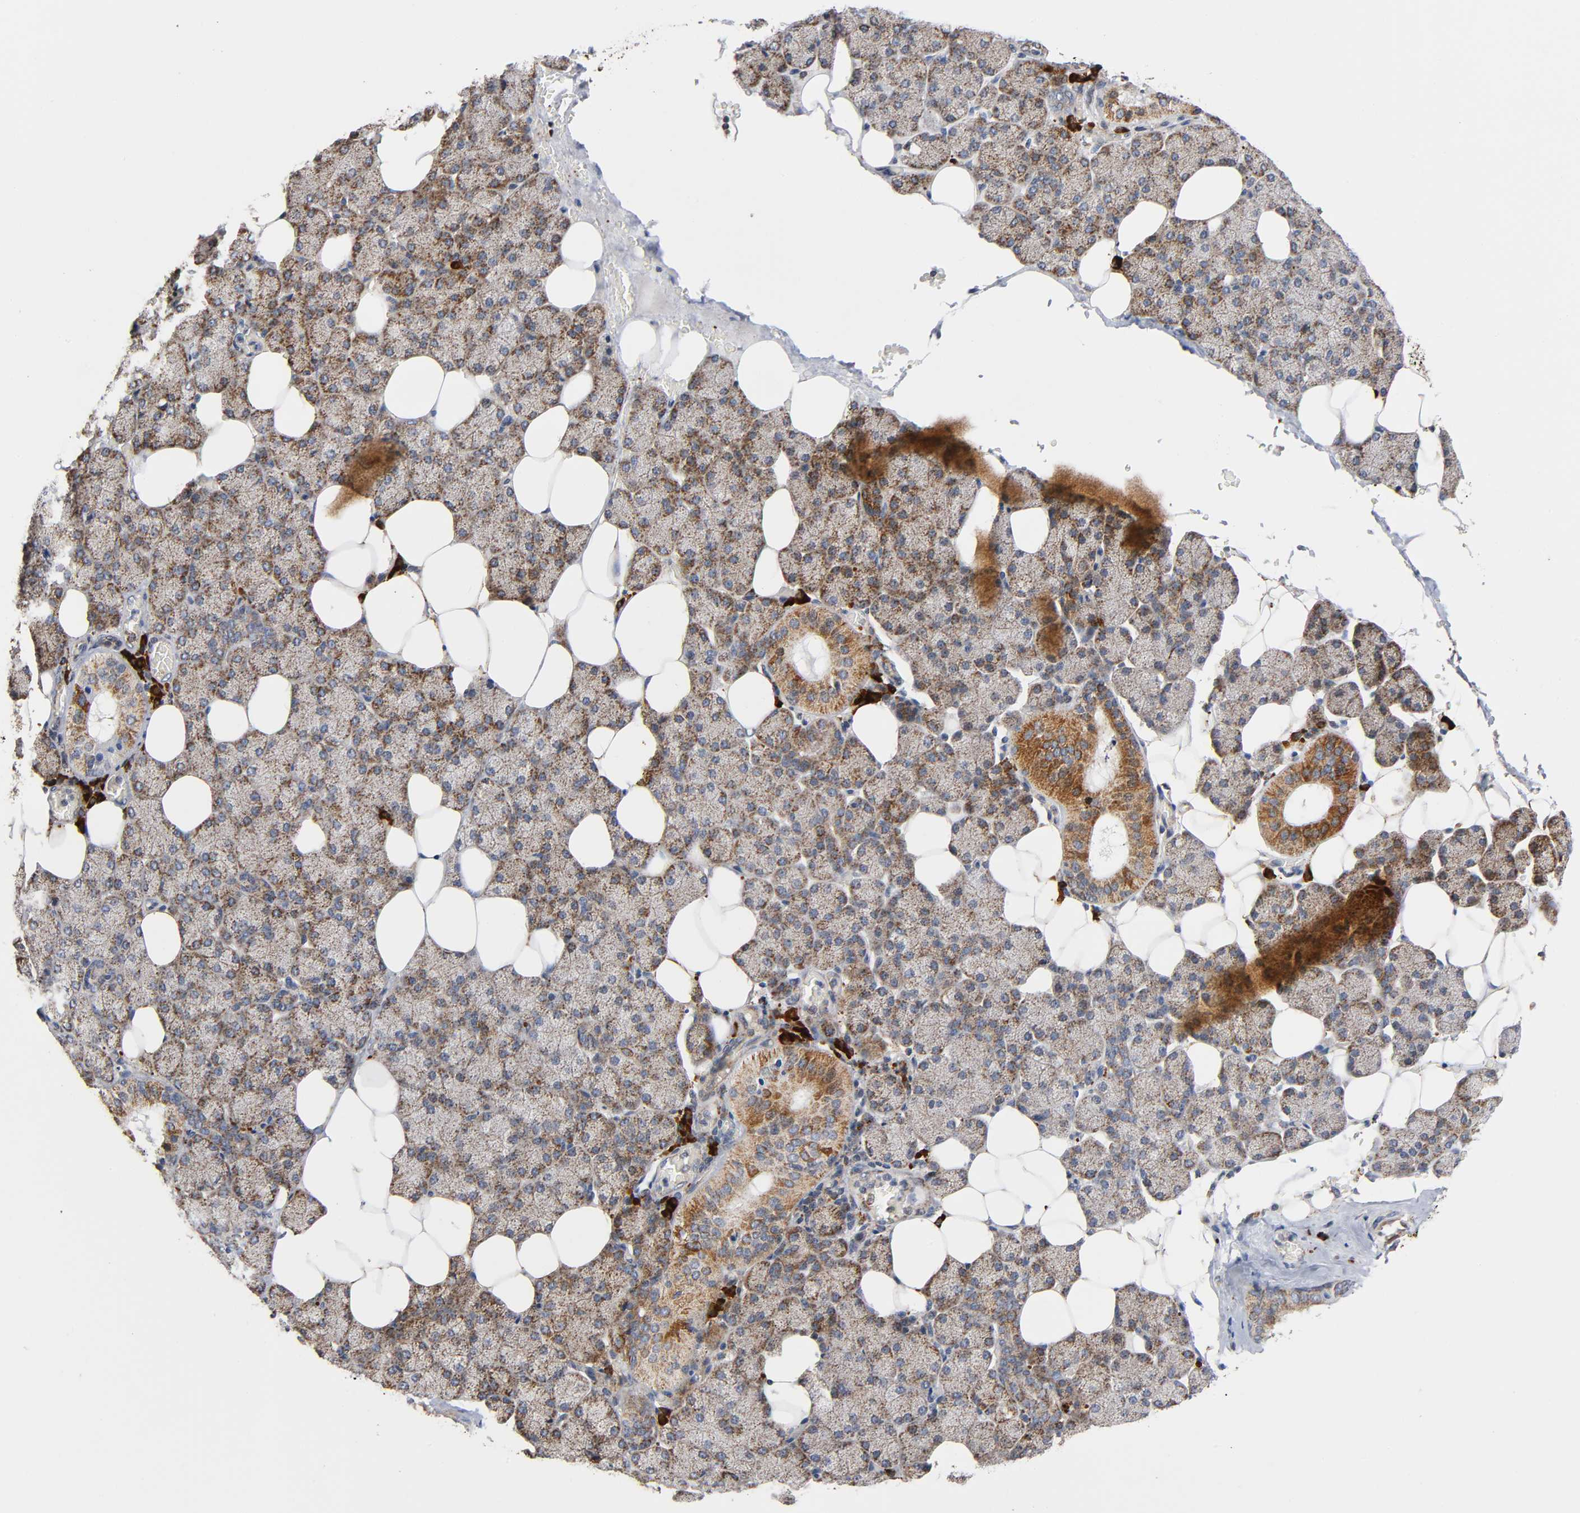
{"staining": {"intensity": "moderate", "quantity": "25%-75%", "location": "cytoplasmic/membranous"}, "tissue": "salivary gland", "cell_type": "Glandular cells", "image_type": "normal", "snomed": [{"axis": "morphology", "description": "Normal tissue, NOS"}, {"axis": "topography", "description": "Lymph node"}, {"axis": "topography", "description": "Salivary gland"}], "caption": "Unremarkable salivary gland demonstrates moderate cytoplasmic/membranous staining in approximately 25%-75% of glandular cells, visualized by immunohistochemistry. (DAB IHC, brown staining for protein, blue staining for nuclei).", "gene": "MAP3K1", "patient": {"sex": "male", "age": 8}}